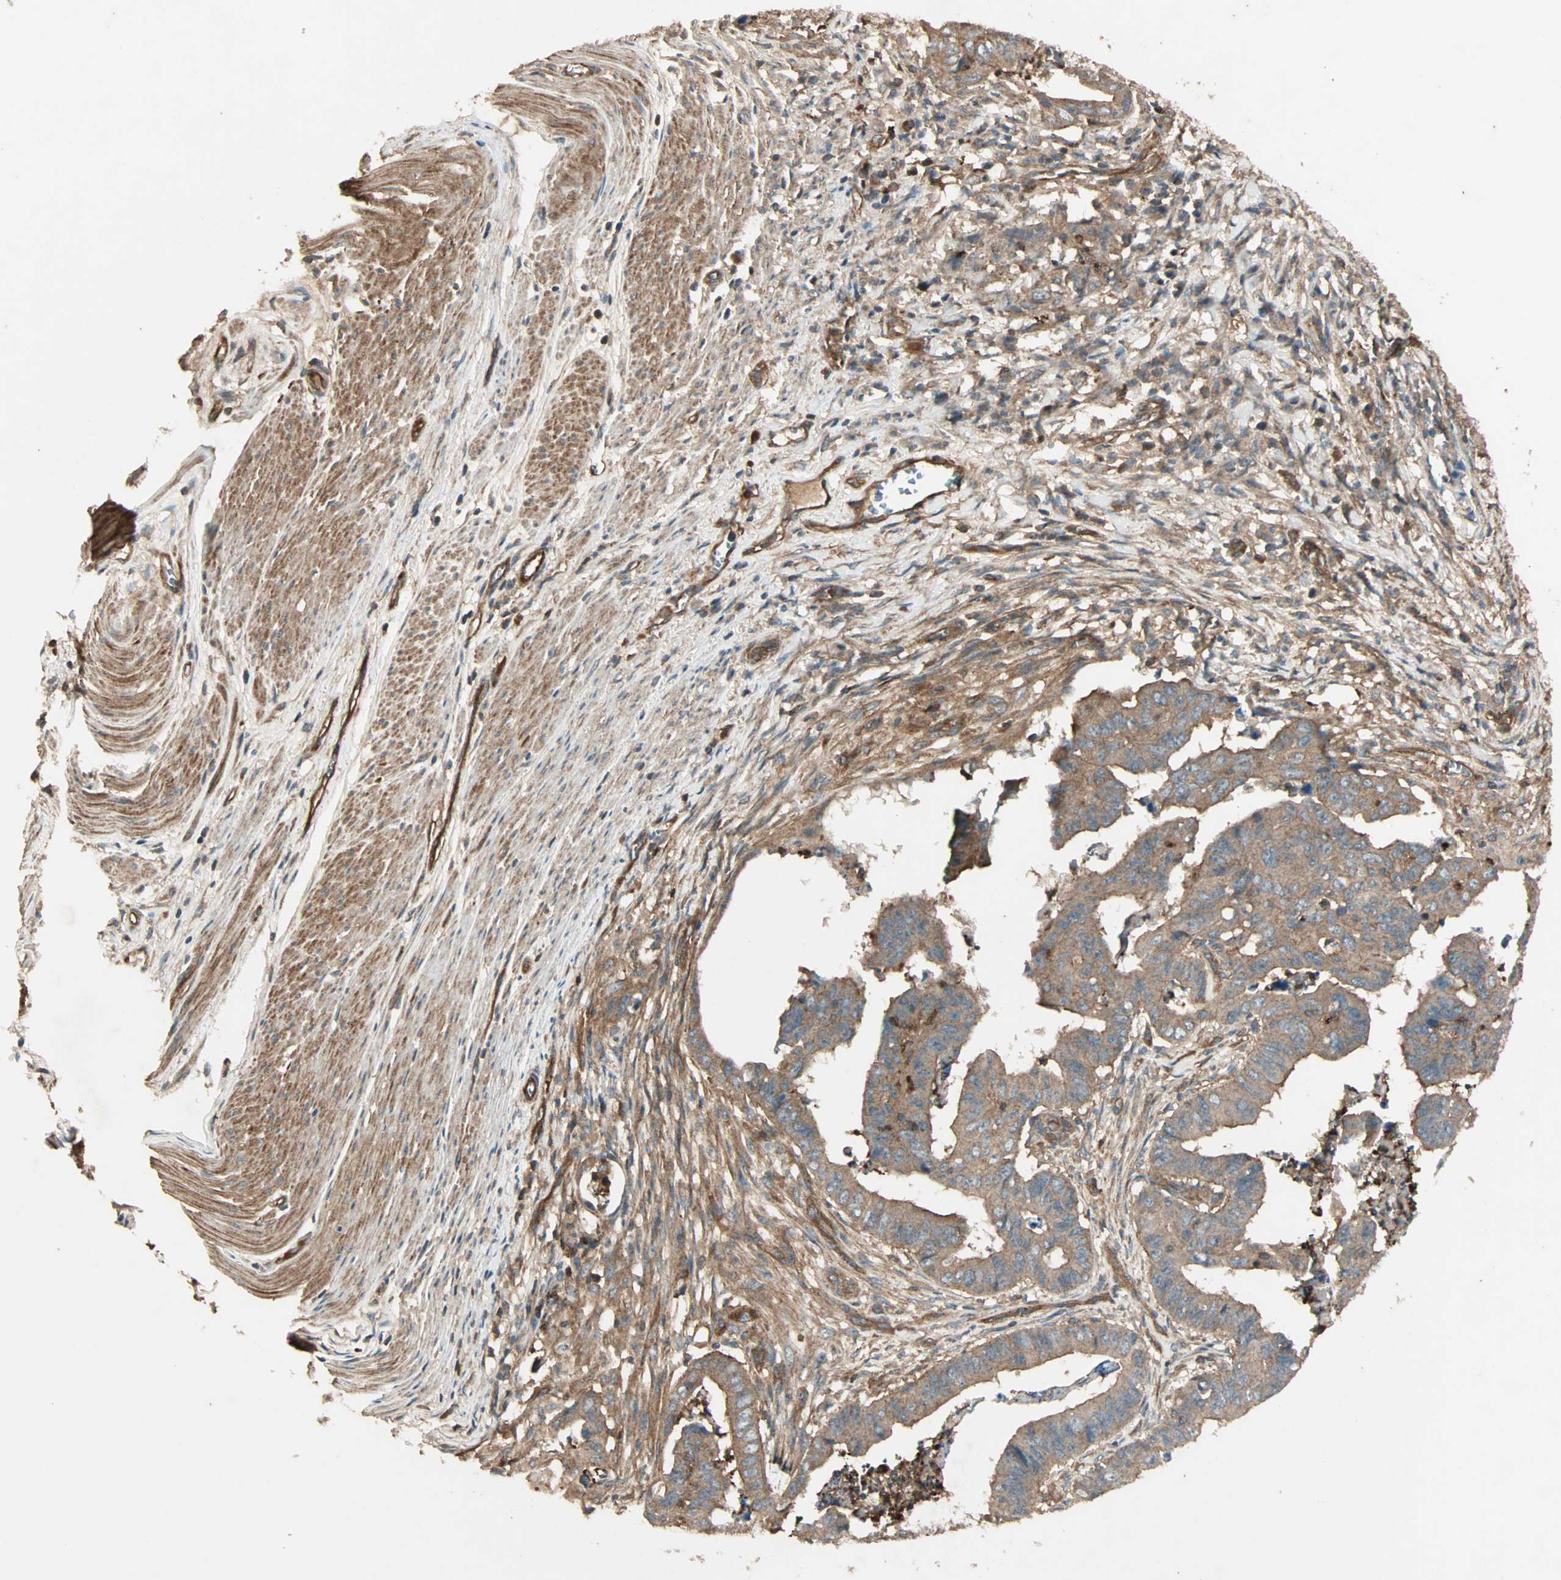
{"staining": {"intensity": "moderate", "quantity": ">75%", "location": "cytoplasmic/membranous"}, "tissue": "stomach cancer", "cell_type": "Tumor cells", "image_type": "cancer", "snomed": [{"axis": "morphology", "description": "Adenocarcinoma, NOS"}, {"axis": "topography", "description": "Stomach, lower"}], "caption": "DAB (3,3'-diaminobenzidine) immunohistochemical staining of human stomach cancer (adenocarcinoma) displays moderate cytoplasmic/membranous protein positivity in approximately >75% of tumor cells.", "gene": "GCK", "patient": {"sex": "male", "age": 77}}